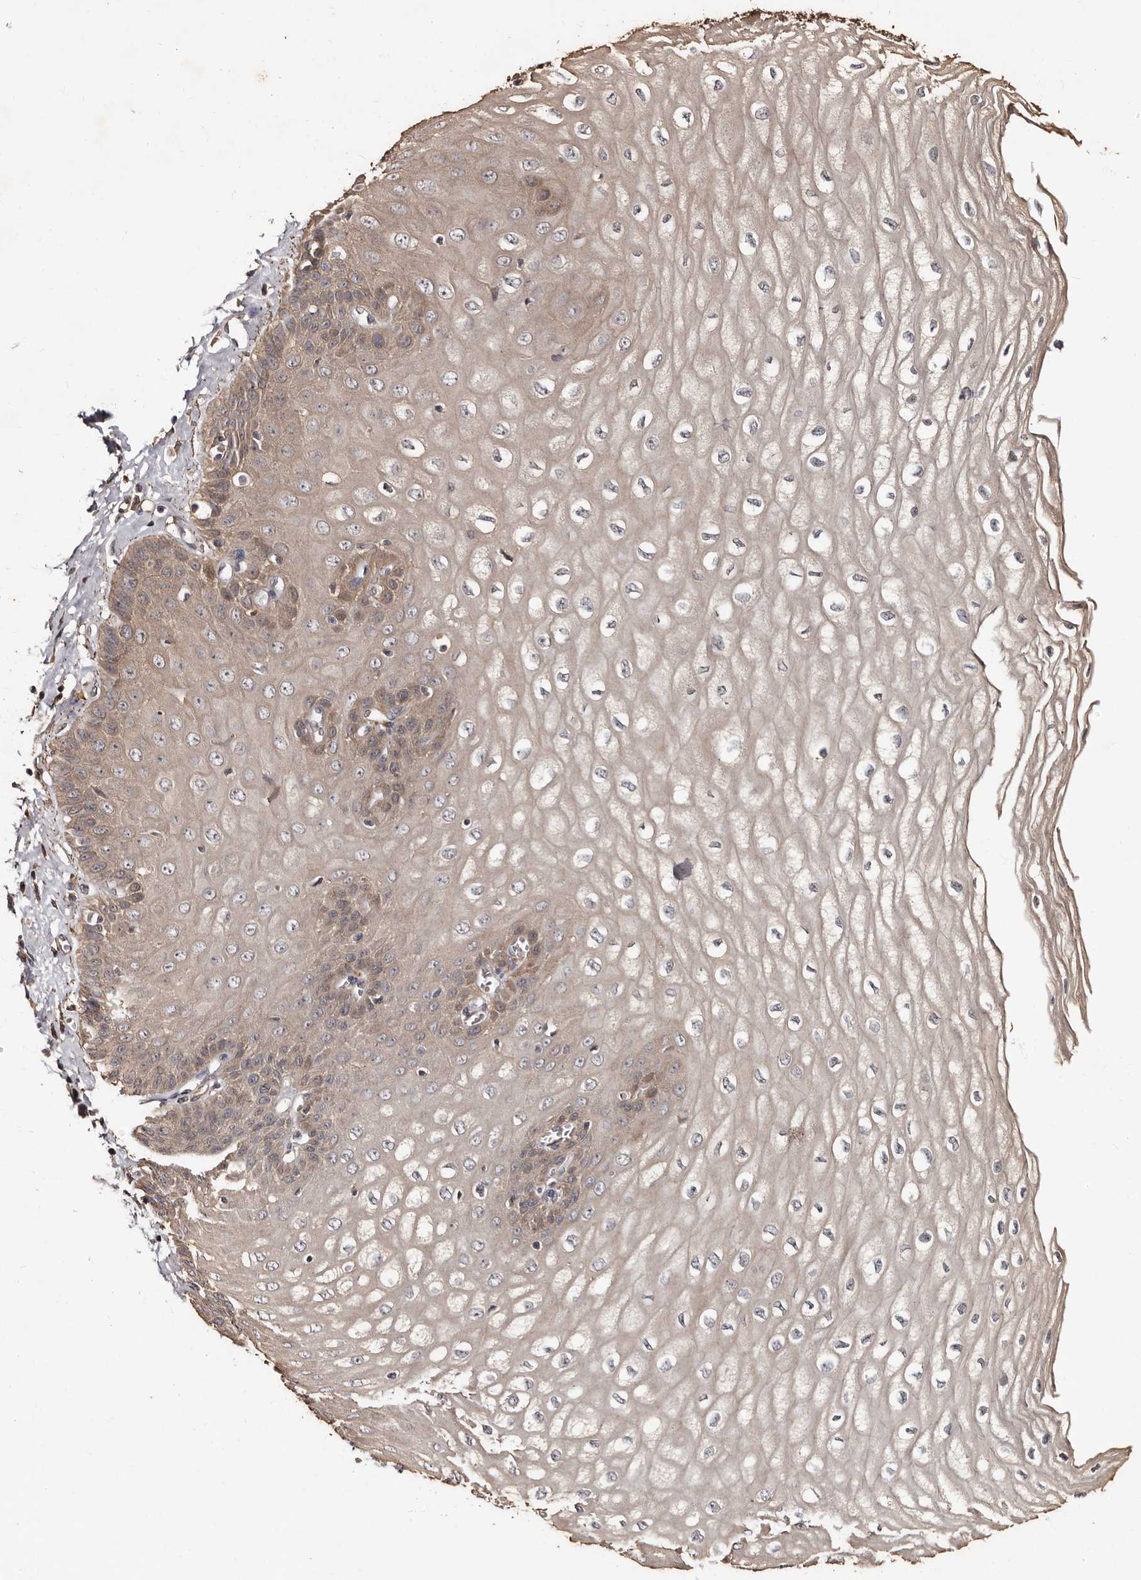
{"staining": {"intensity": "moderate", "quantity": "25%-75%", "location": "cytoplasmic/membranous"}, "tissue": "esophagus", "cell_type": "Squamous epithelial cells", "image_type": "normal", "snomed": [{"axis": "morphology", "description": "Normal tissue, NOS"}, {"axis": "topography", "description": "Esophagus"}], "caption": "Immunohistochemical staining of unremarkable esophagus exhibits medium levels of moderate cytoplasmic/membranous expression in about 25%-75% of squamous epithelial cells.", "gene": "TBC1D22B", "patient": {"sex": "male", "age": 60}}